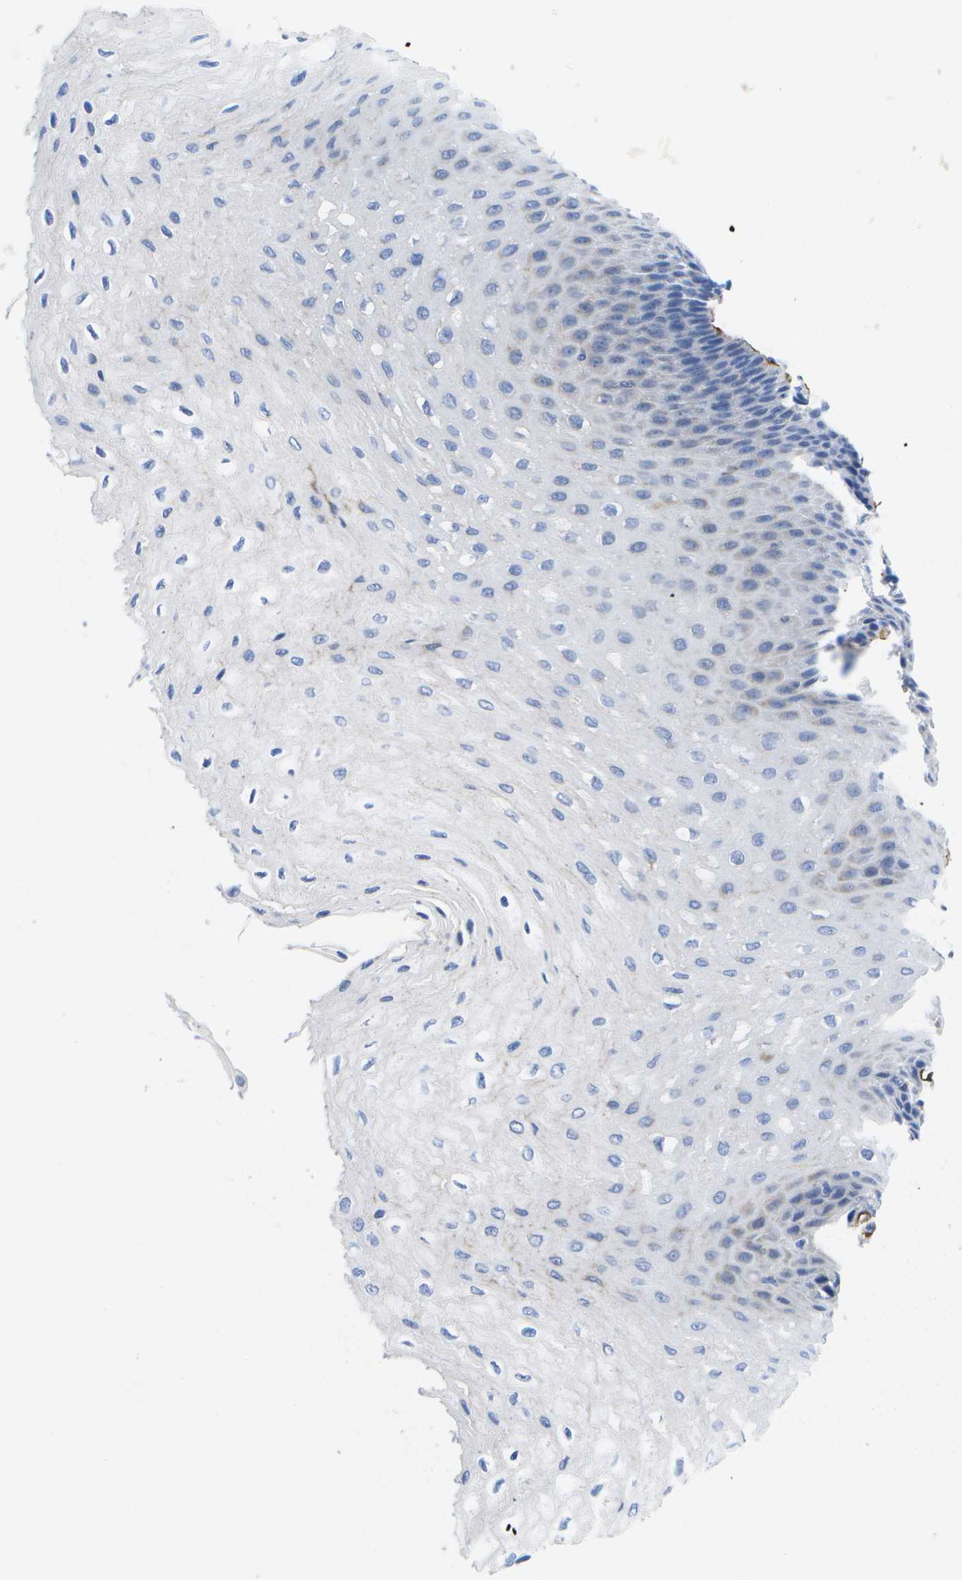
{"staining": {"intensity": "negative", "quantity": "none", "location": "none"}, "tissue": "esophagus", "cell_type": "Squamous epithelial cells", "image_type": "normal", "snomed": [{"axis": "morphology", "description": "Normal tissue, NOS"}, {"axis": "topography", "description": "Esophagus"}], "caption": "High magnification brightfield microscopy of normal esophagus stained with DAB (3,3'-diaminobenzidine) (brown) and counterstained with hematoxylin (blue): squamous epithelial cells show no significant positivity. (DAB immunohistochemistry (IHC) with hematoxylin counter stain).", "gene": "DYSF", "patient": {"sex": "female", "age": 72}}